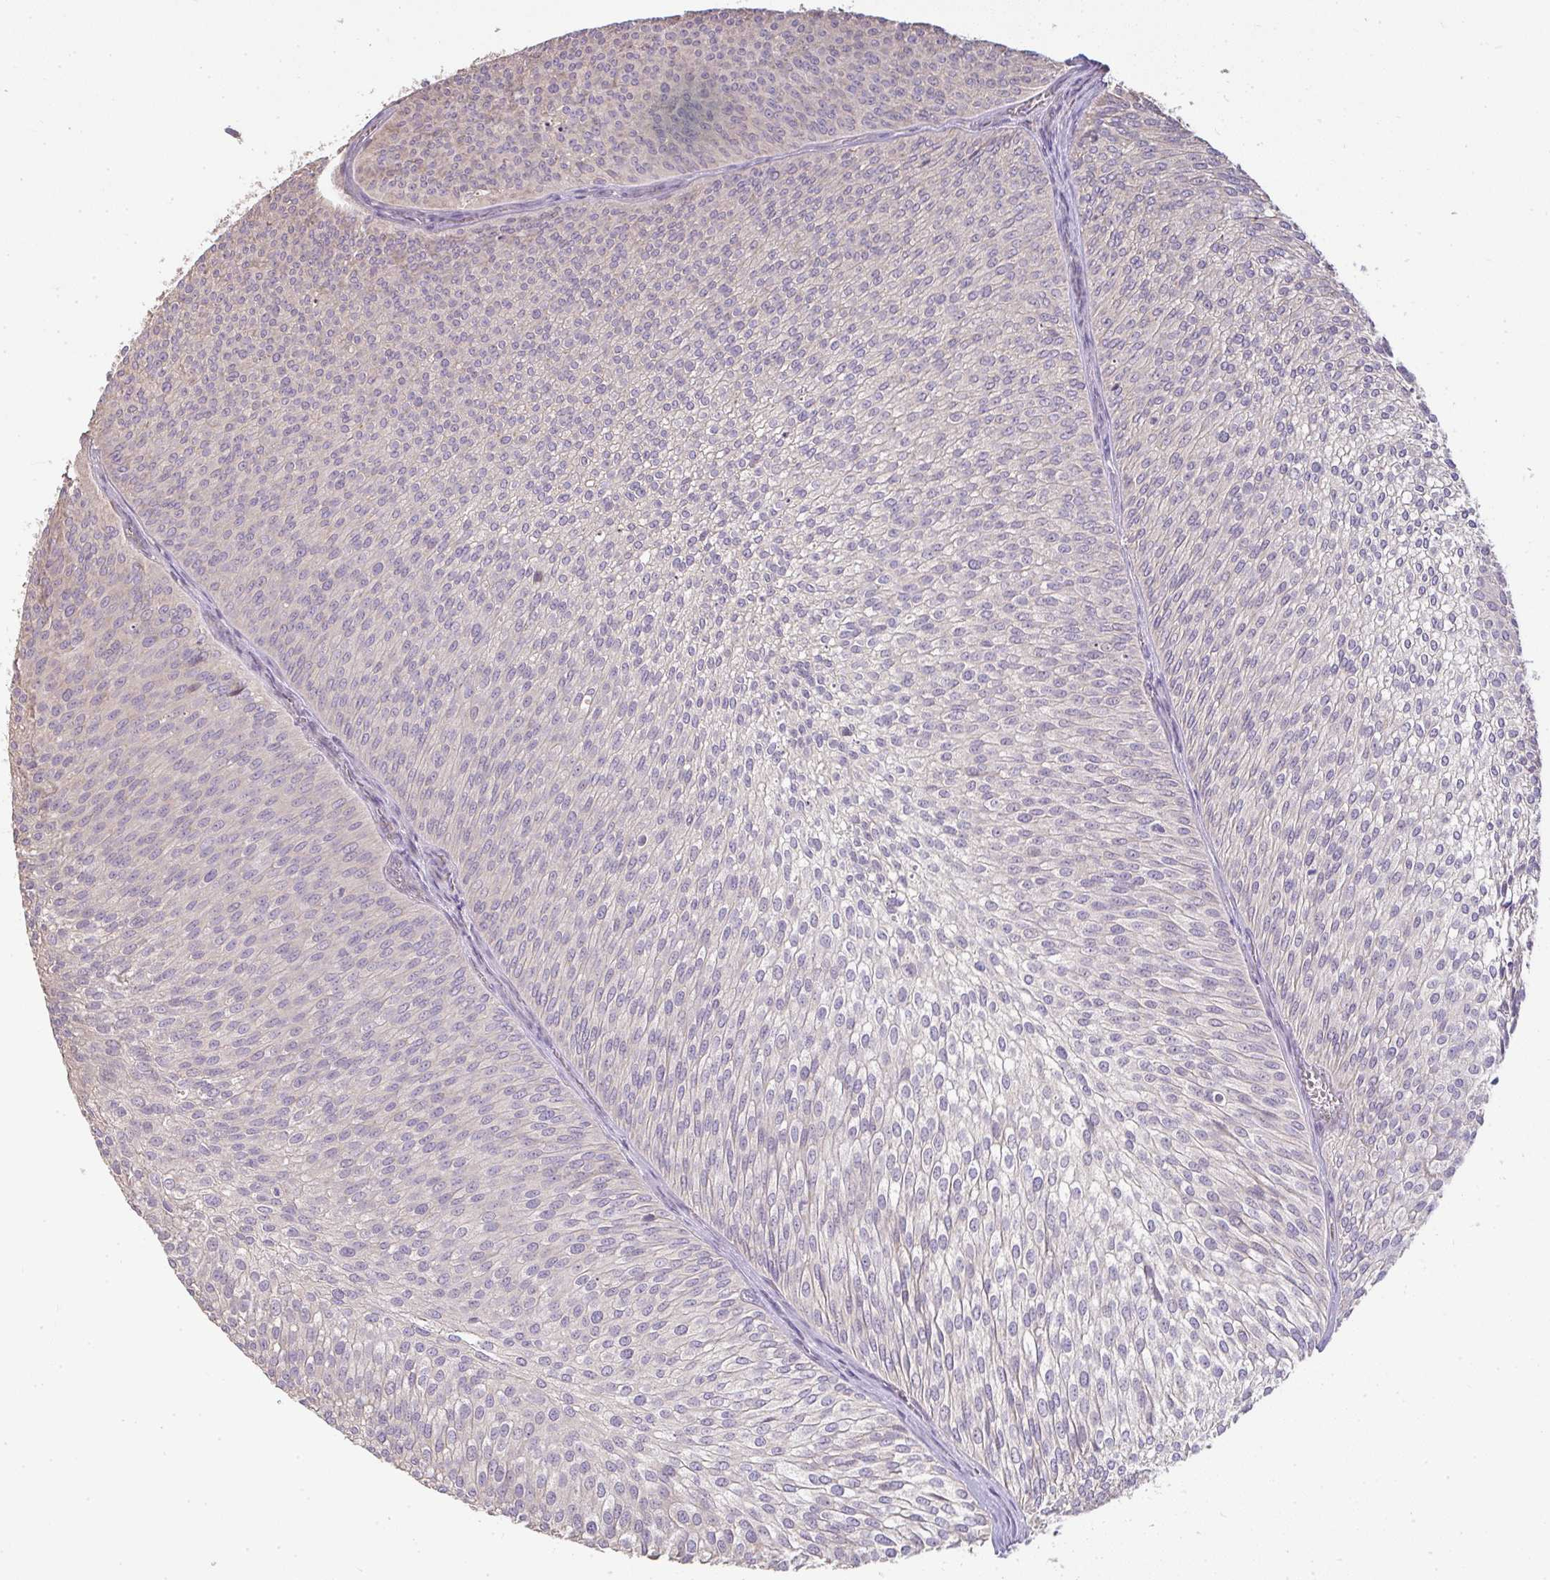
{"staining": {"intensity": "negative", "quantity": "none", "location": "none"}, "tissue": "urothelial cancer", "cell_type": "Tumor cells", "image_type": "cancer", "snomed": [{"axis": "morphology", "description": "Urothelial carcinoma, Low grade"}, {"axis": "topography", "description": "Urinary bladder"}], "caption": "The immunohistochemistry (IHC) histopathology image has no significant positivity in tumor cells of urothelial carcinoma (low-grade) tissue.", "gene": "BRINP3", "patient": {"sex": "male", "age": 91}}